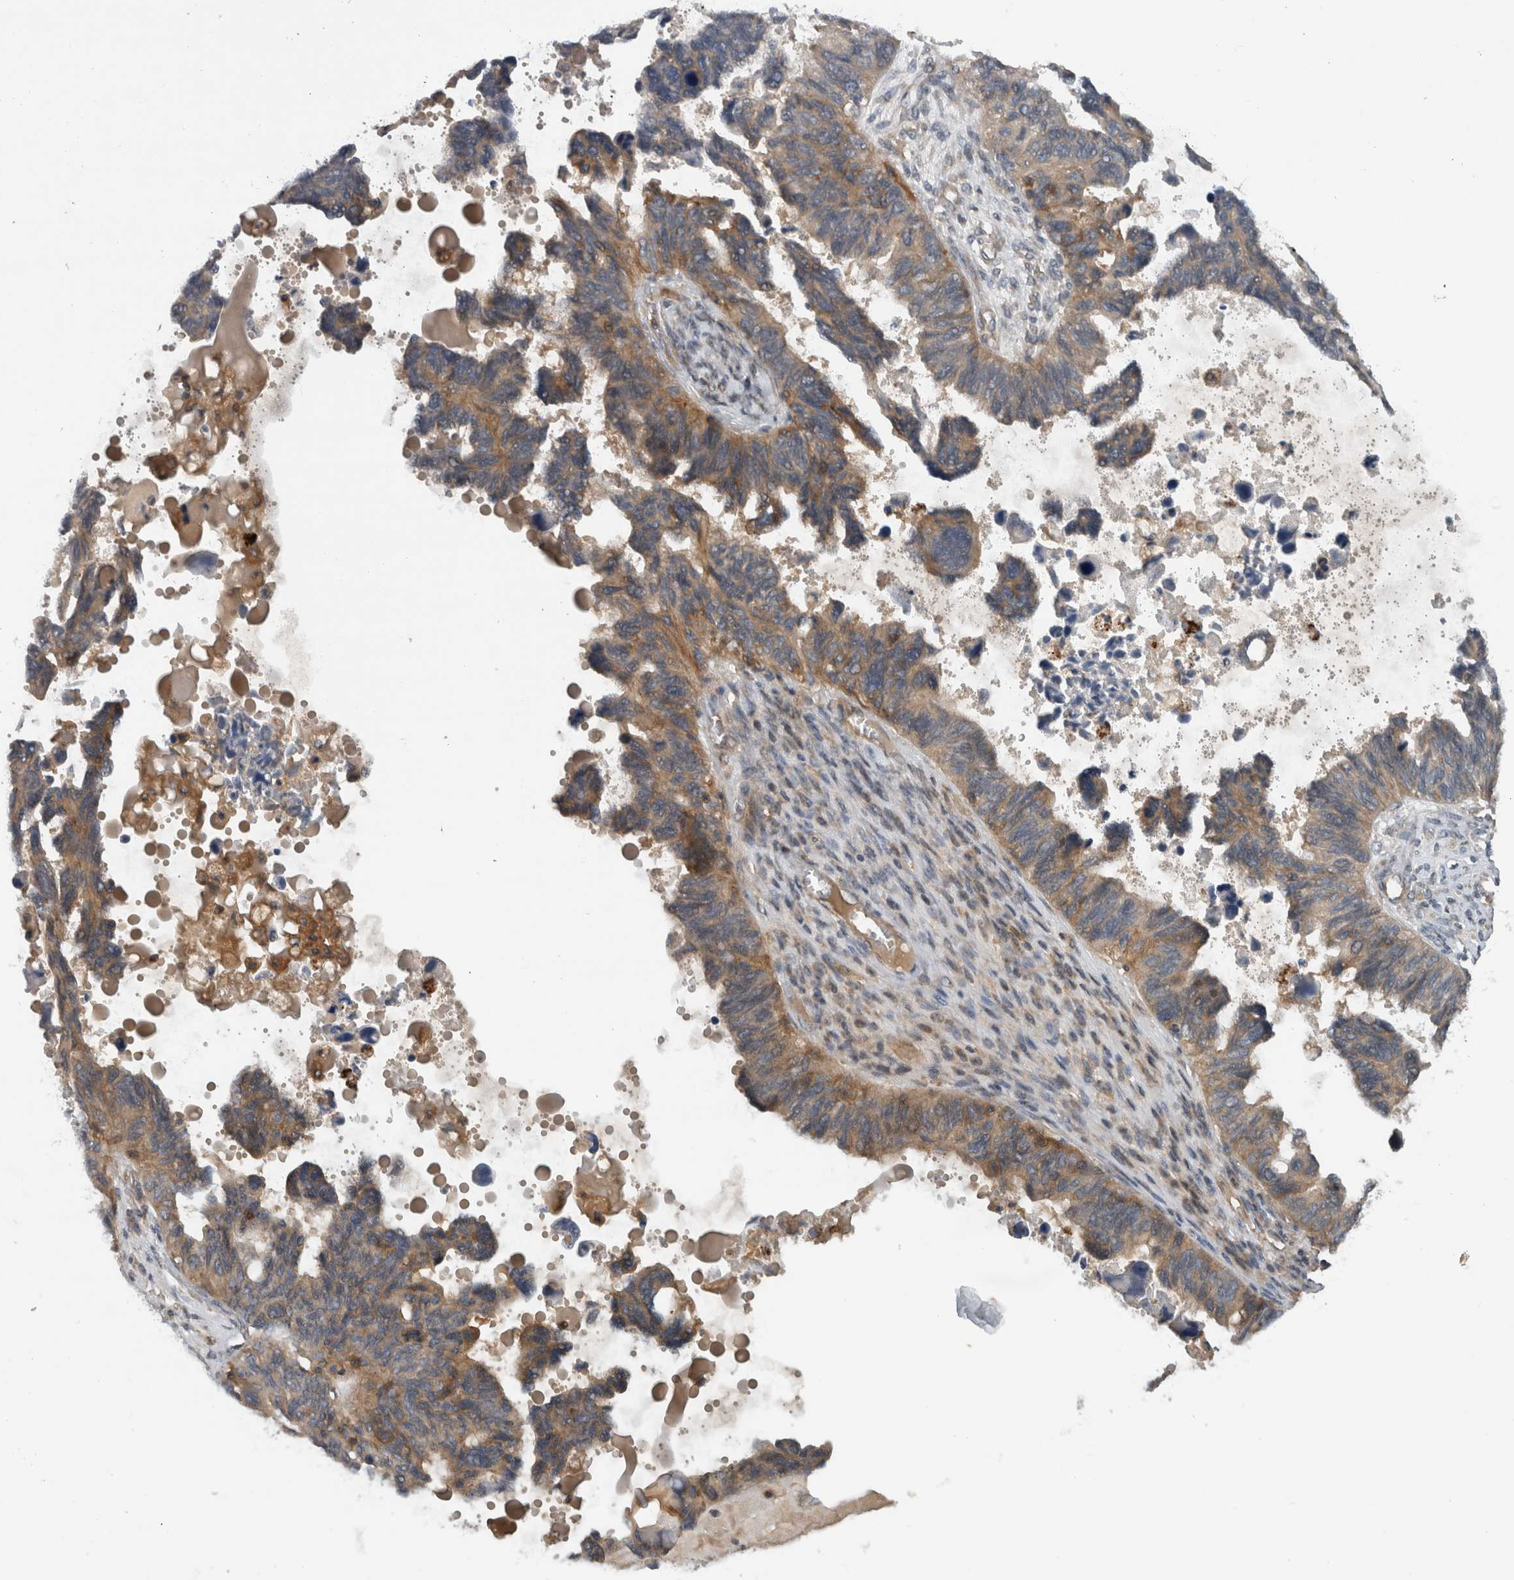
{"staining": {"intensity": "moderate", "quantity": ">75%", "location": "cytoplasmic/membranous"}, "tissue": "ovarian cancer", "cell_type": "Tumor cells", "image_type": "cancer", "snomed": [{"axis": "morphology", "description": "Cystadenocarcinoma, serous, NOS"}, {"axis": "topography", "description": "Ovary"}], "caption": "Immunohistochemical staining of human ovarian cancer exhibits moderate cytoplasmic/membranous protein expression in about >75% of tumor cells.", "gene": "SCARA5", "patient": {"sex": "female", "age": 79}}